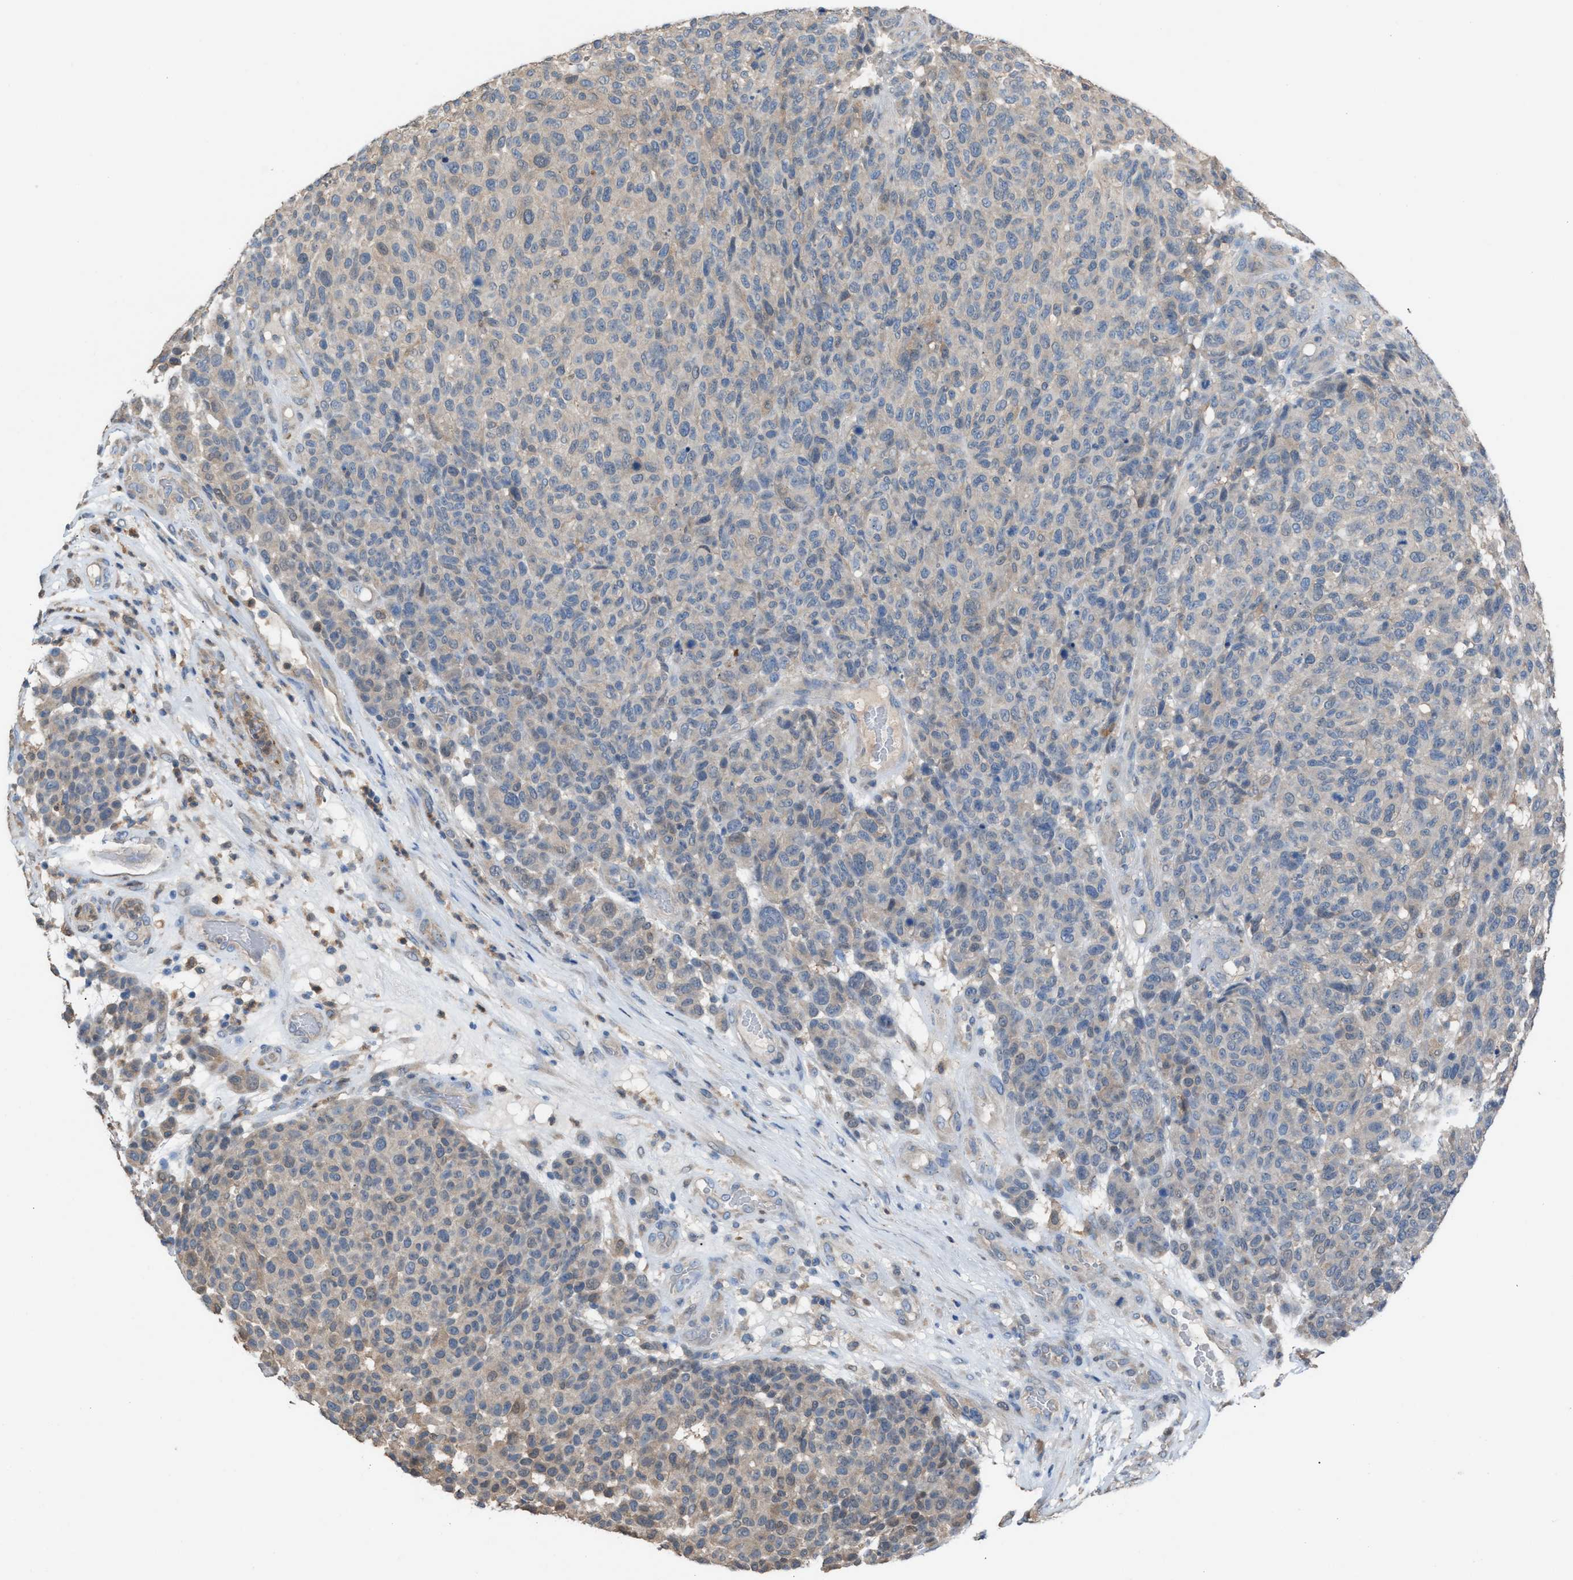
{"staining": {"intensity": "weak", "quantity": "<25%", "location": "cytoplasmic/membranous"}, "tissue": "melanoma", "cell_type": "Tumor cells", "image_type": "cancer", "snomed": [{"axis": "morphology", "description": "Malignant melanoma, NOS"}, {"axis": "topography", "description": "Skin"}], "caption": "Micrograph shows no significant protein staining in tumor cells of melanoma. Brightfield microscopy of IHC stained with DAB (brown) and hematoxylin (blue), captured at high magnification.", "gene": "NQO2", "patient": {"sex": "male", "age": 59}}